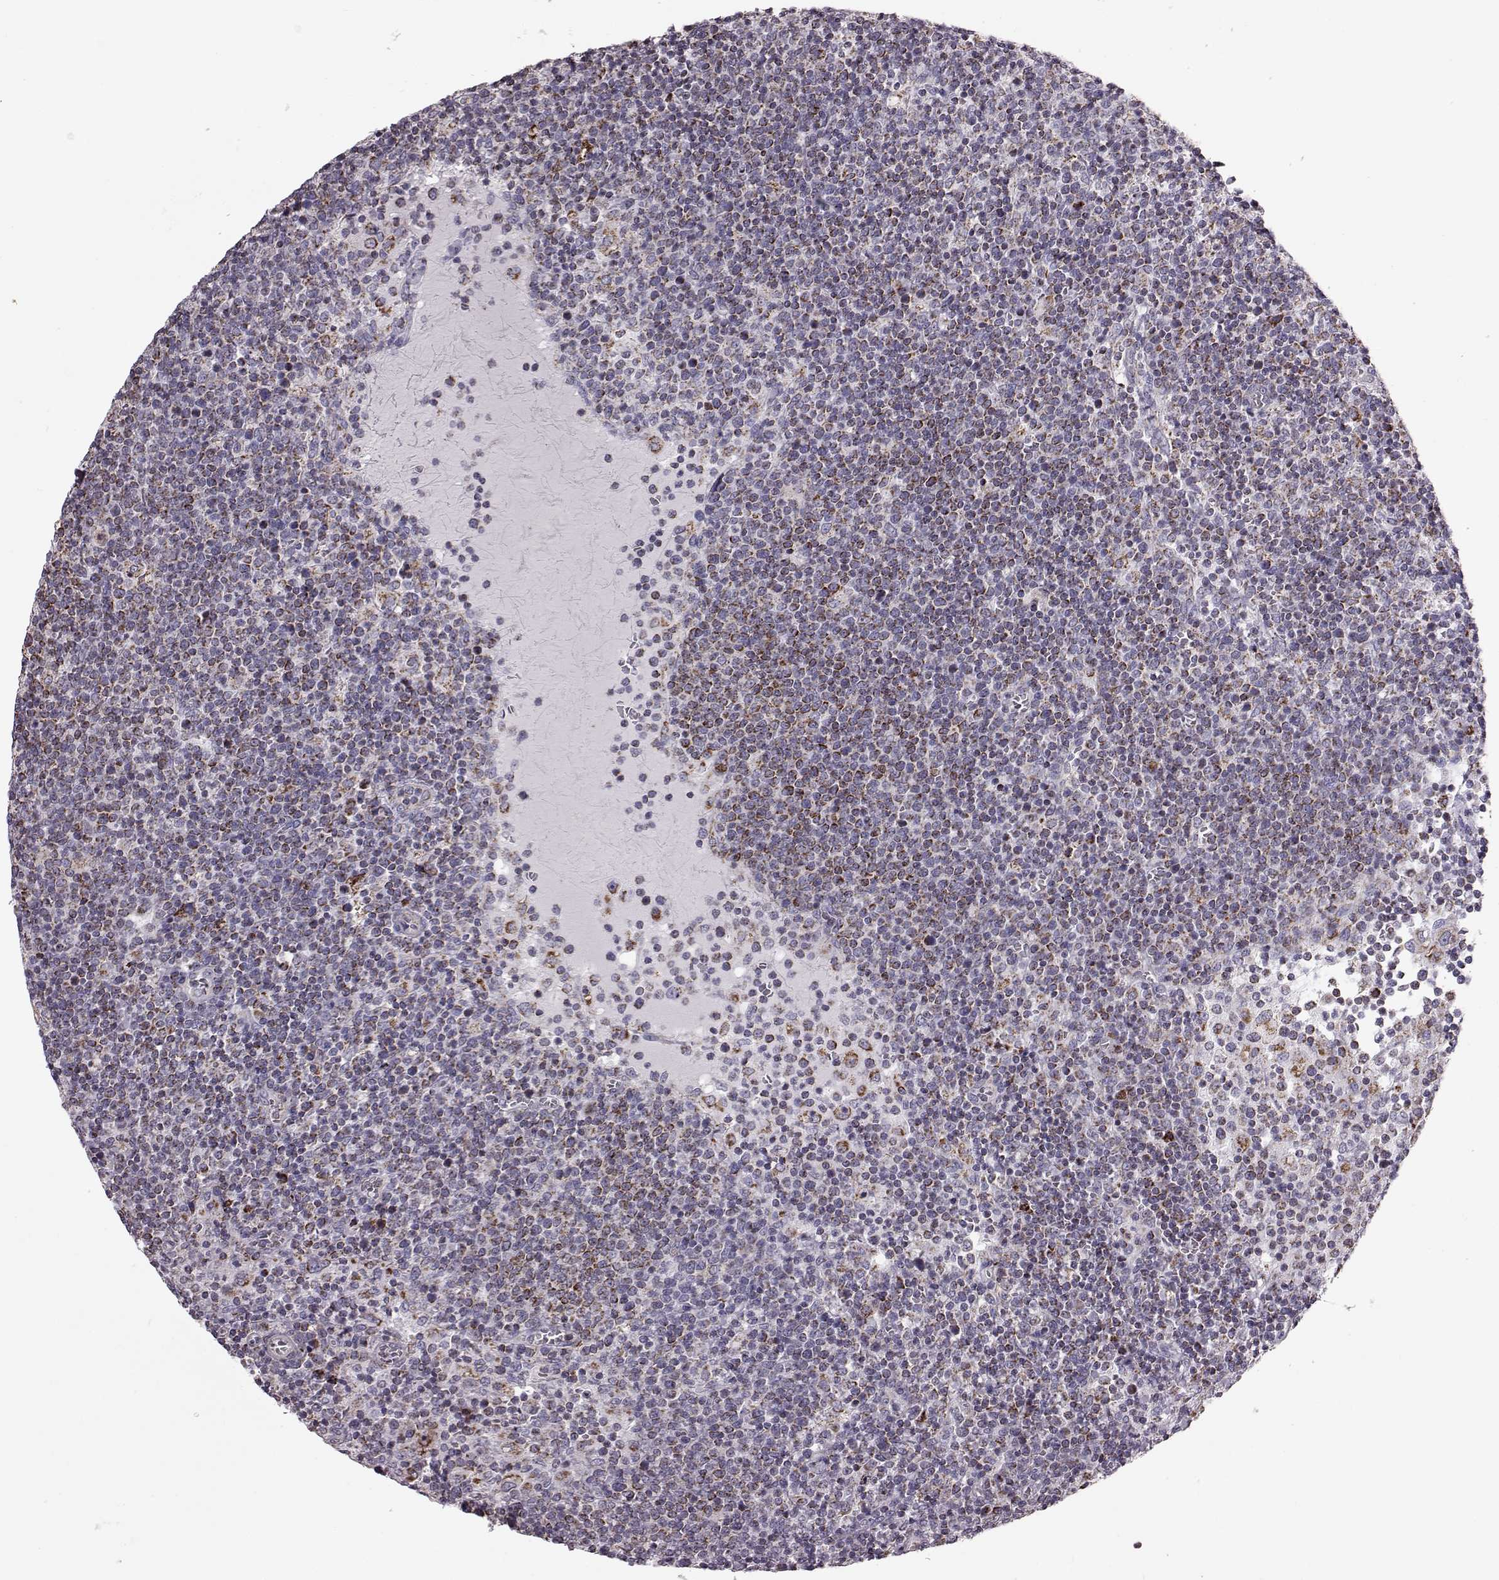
{"staining": {"intensity": "moderate", "quantity": ">75%", "location": "cytoplasmic/membranous"}, "tissue": "lymphoma", "cell_type": "Tumor cells", "image_type": "cancer", "snomed": [{"axis": "morphology", "description": "Malignant lymphoma, non-Hodgkin's type, High grade"}, {"axis": "topography", "description": "Lymph node"}], "caption": "A photomicrograph of lymphoma stained for a protein reveals moderate cytoplasmic/membranous brown staining in tumor cells. The staining is performed using DAB (3,3'-diaminobenzidine) brown chromogen to label protein expression. The nuclei are counter-stained blue using hematoxylin.", "gene": "ATP5MF", "patient": {"sex": "male", "age": 61}}